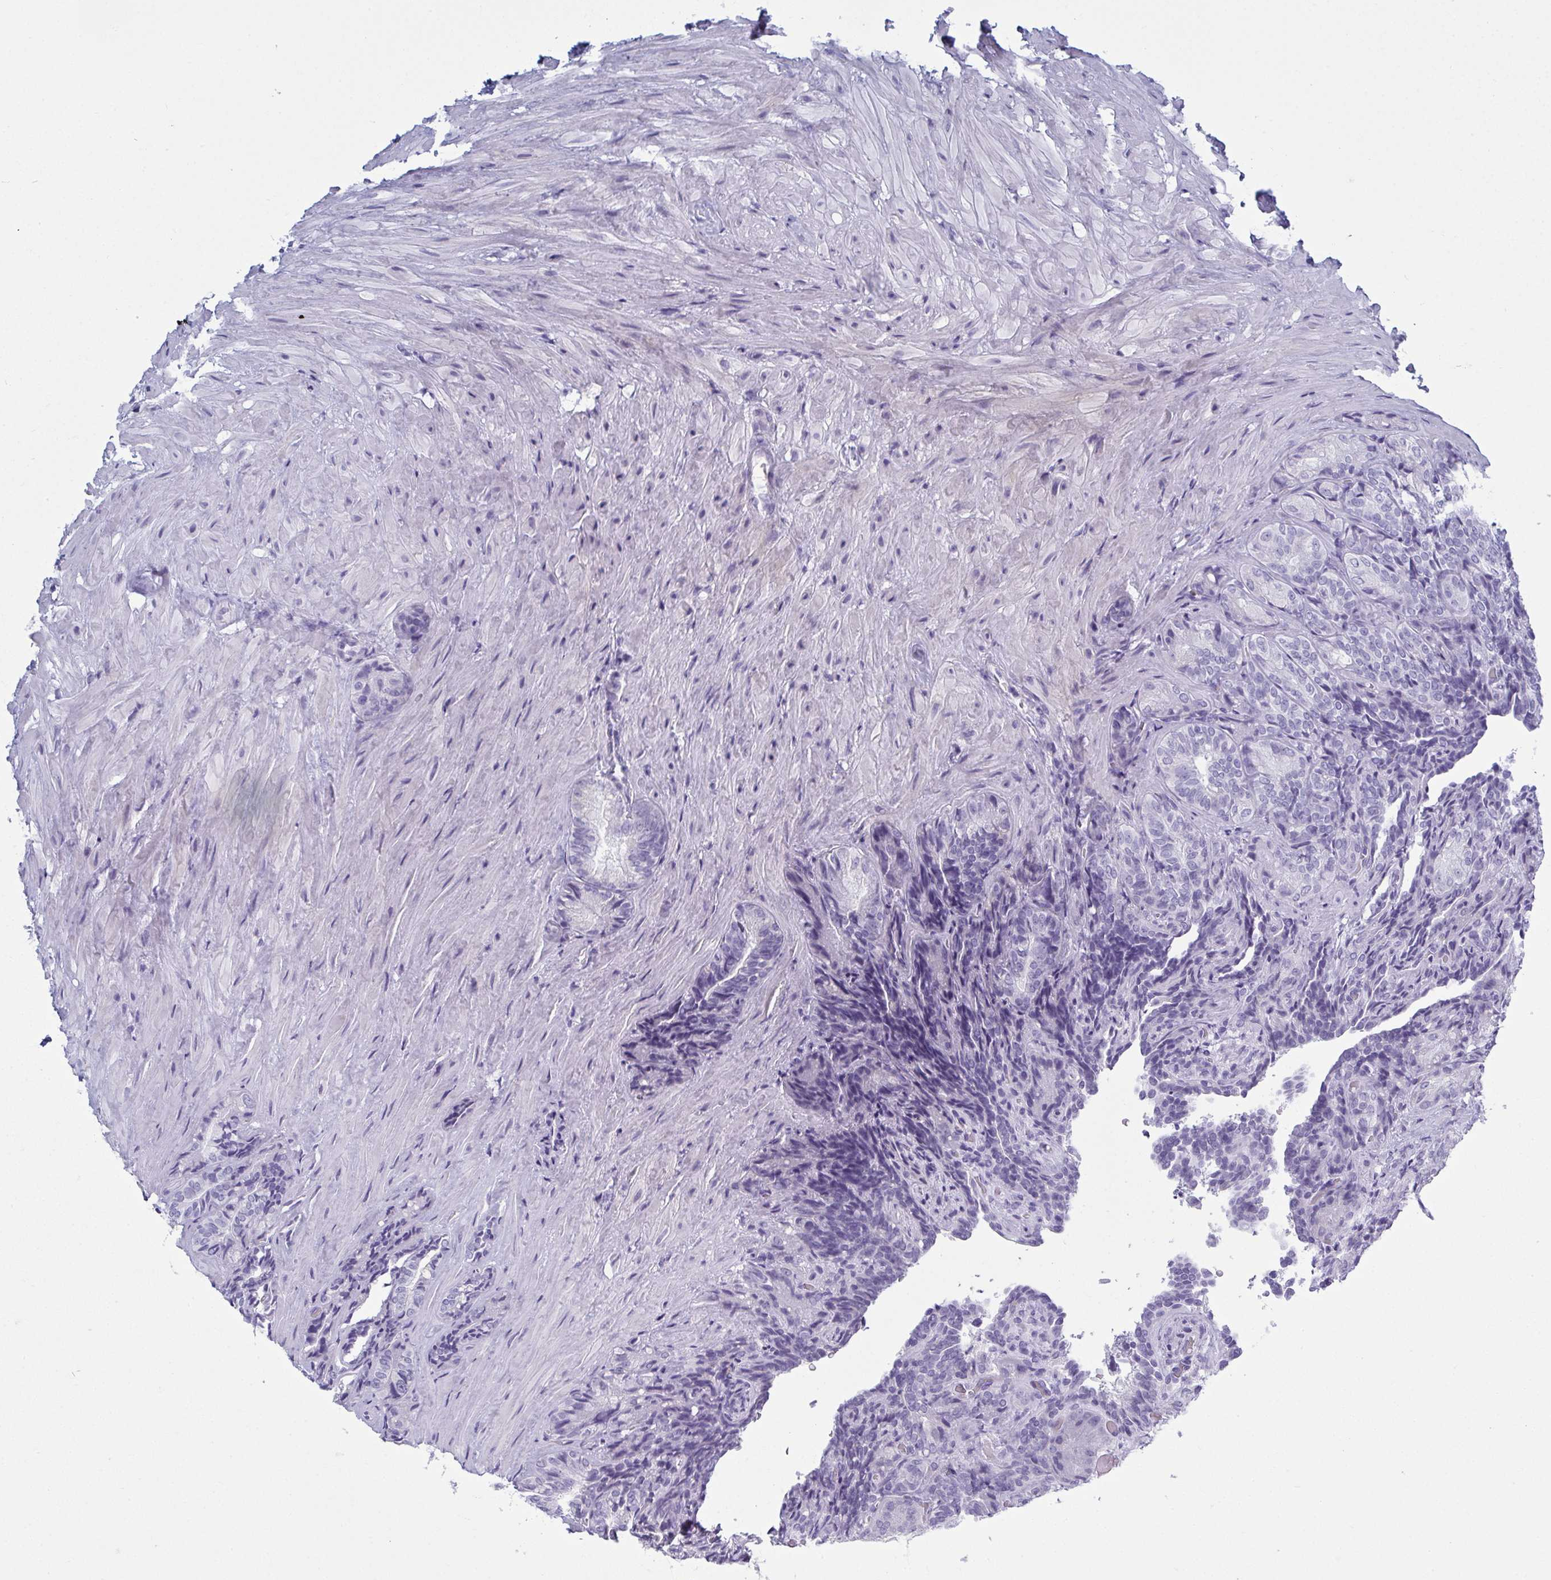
{"staining": {"intensity": "negative", "quantity": "none", "location": "none"}, "tissue": "seminal vesicle", "cell_type": "Glandular cells", "image_type": "normal", "snomed": [{"axis": "morphology", "description": "Normal tissue, NOS"}, {"axis": "topography", "description": "Seminal veicle"}], "caption": "Protein analysis of normal seminal vesicle reveals no significant staining in glandular cells.", "gene": "SERPINB10", "patient": {"sex": "male", "age": 68}}